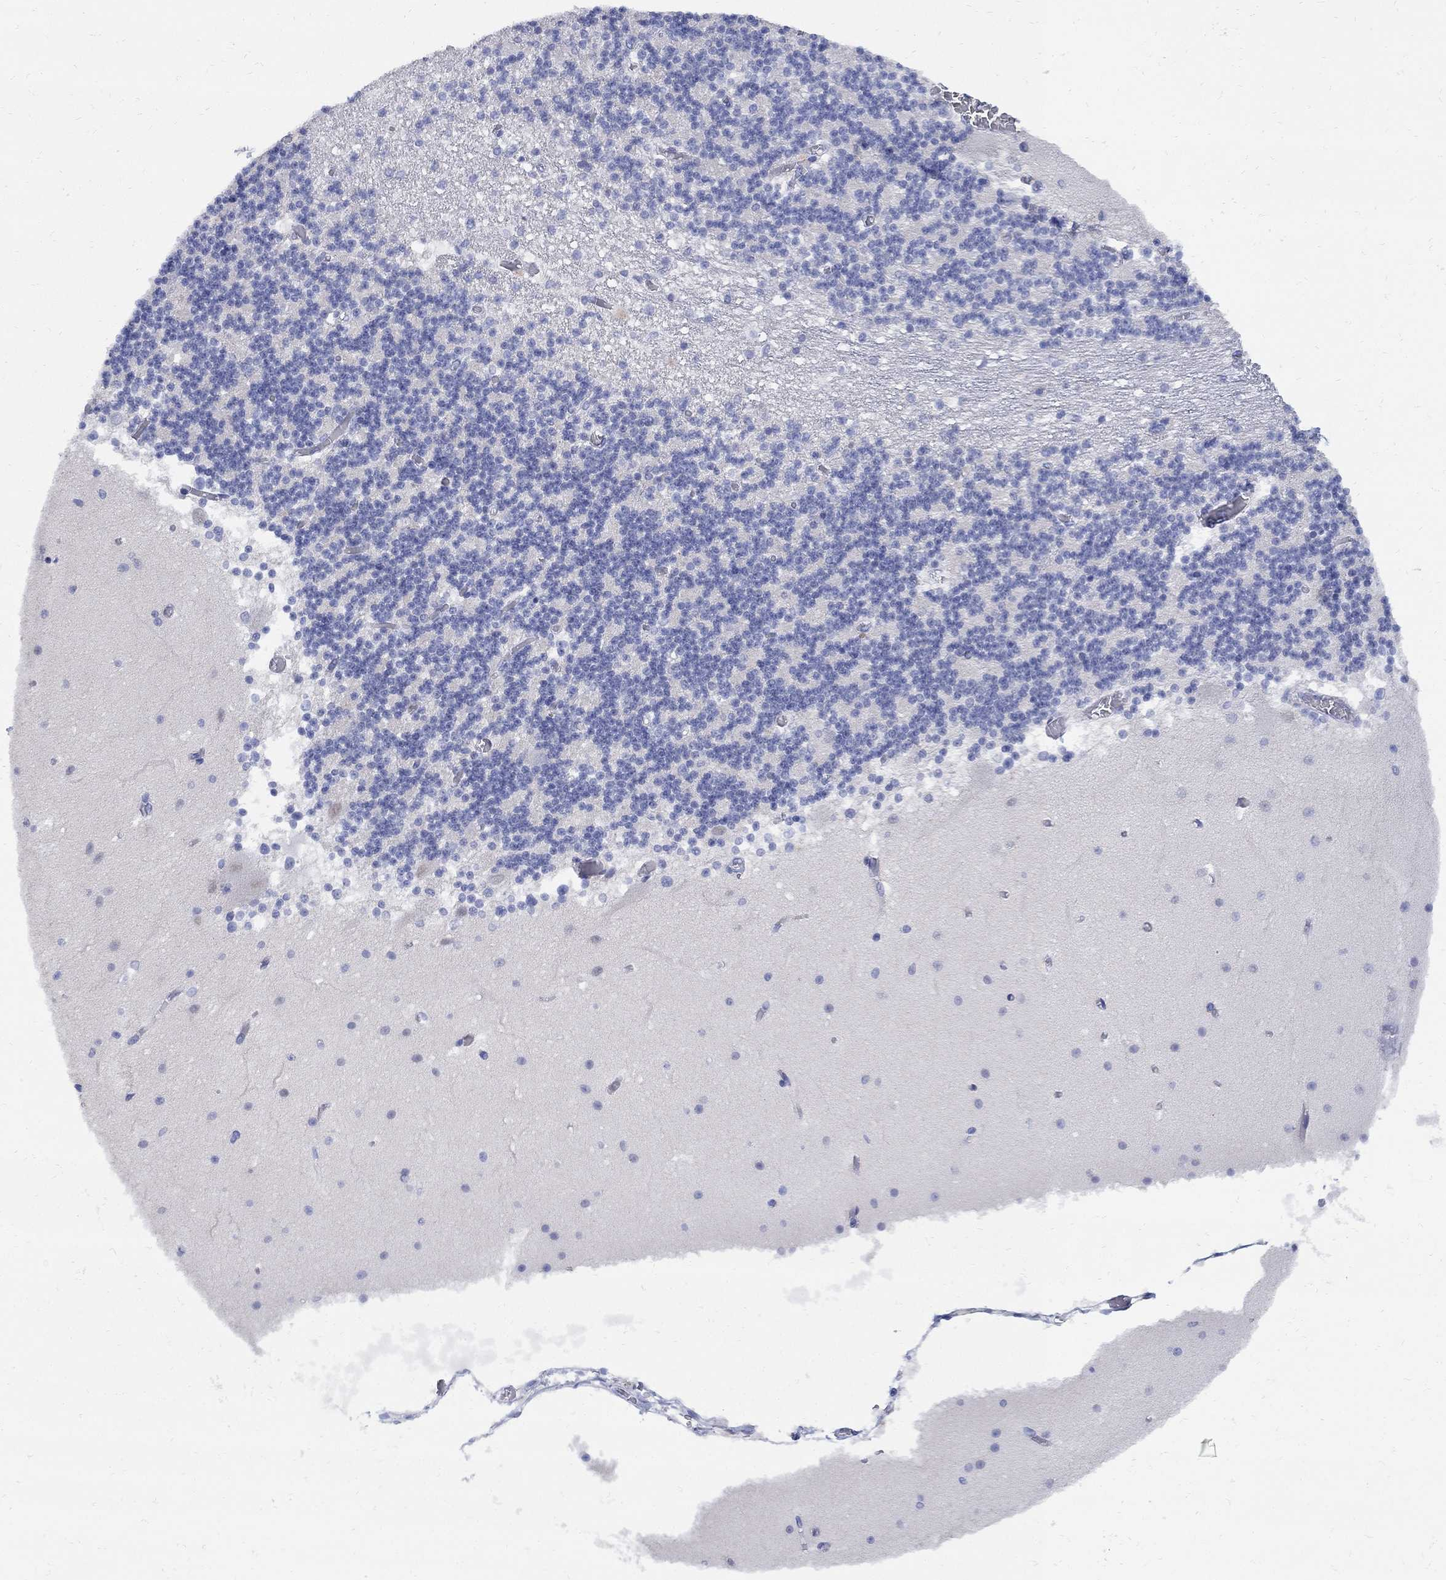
{"staining": {"intensity": "negative", "quantity": "none", "location": "none"}, "tissue": "cerebellum", "cell_type": "Cells in granular layer", "image_type": "normal", "snomed": [{"axis": "morphology", "description": "Normal tissue, NOS"}, {"axis": "topography", "description": "Cerebellum"}], "caption": "Immunohistochemical staining of benign cerebellum demonstrates no significant expression in cells in granular layer.", "gene": "MYL1", "patient": {"sex": "female", "age": 28}}